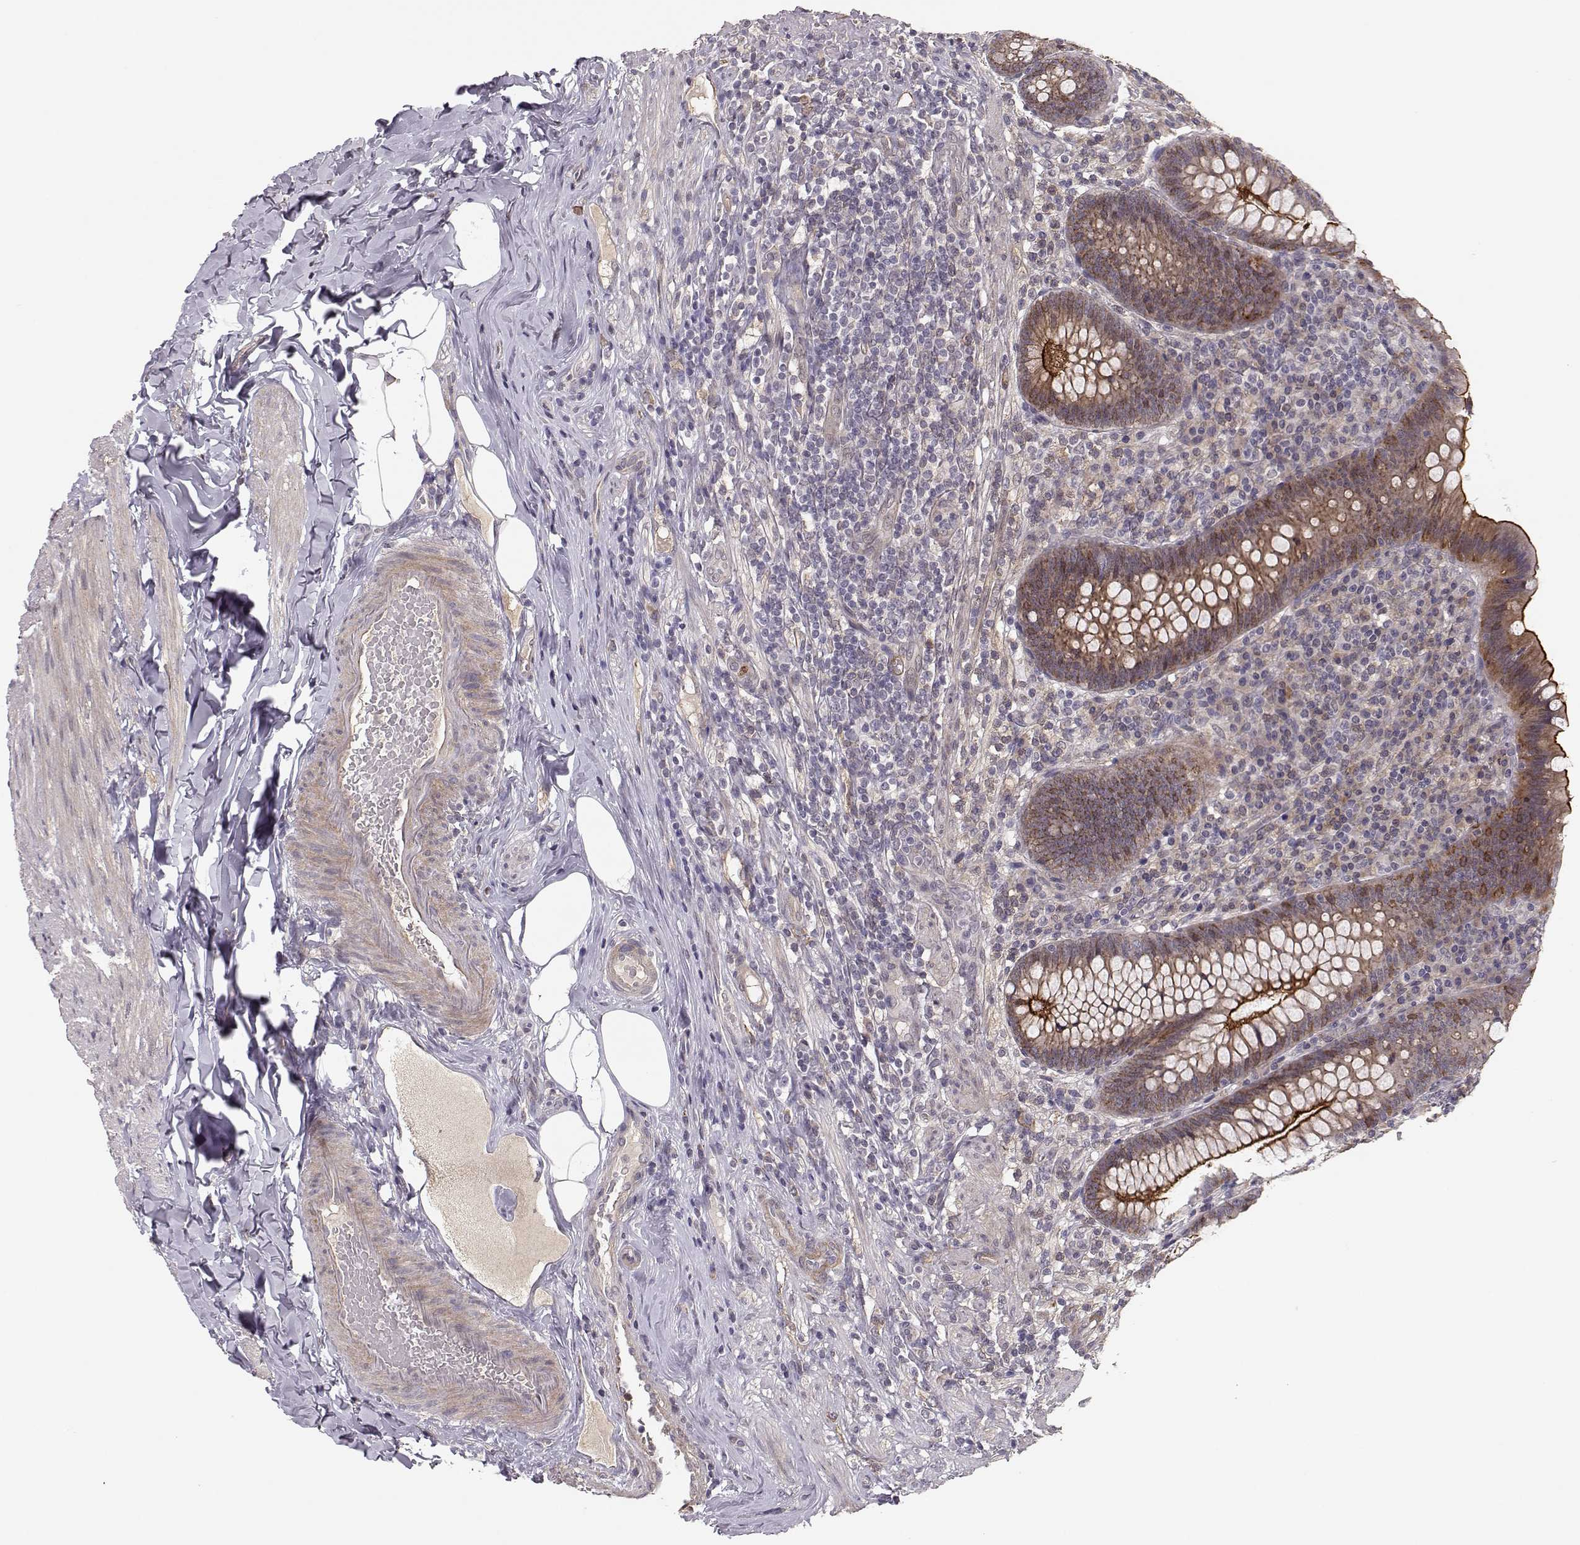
{"staining": {"intensity": "strong", "quantity": "25%-75%", "location": "cytoplasmic/membranous,nuclear"}, "tissue": "appendix", "cell_type": "Glandular cells", "image_type": "normal", "snomed": [{"axis": "morphology", "description": "Normal tissue, NOS"}, {"axis": "topography", "description": "Appendix"}], "caption": "The immunohistochemical stain shows strong cytoplasmic/membranous,nuclear staining in glandular cells of normal appendix. (DAB IHC, brown staining for protein, blue staining for nuclei).", "gene": "PLEKHG3", "patient": {"sex": "male", "age": 47}}